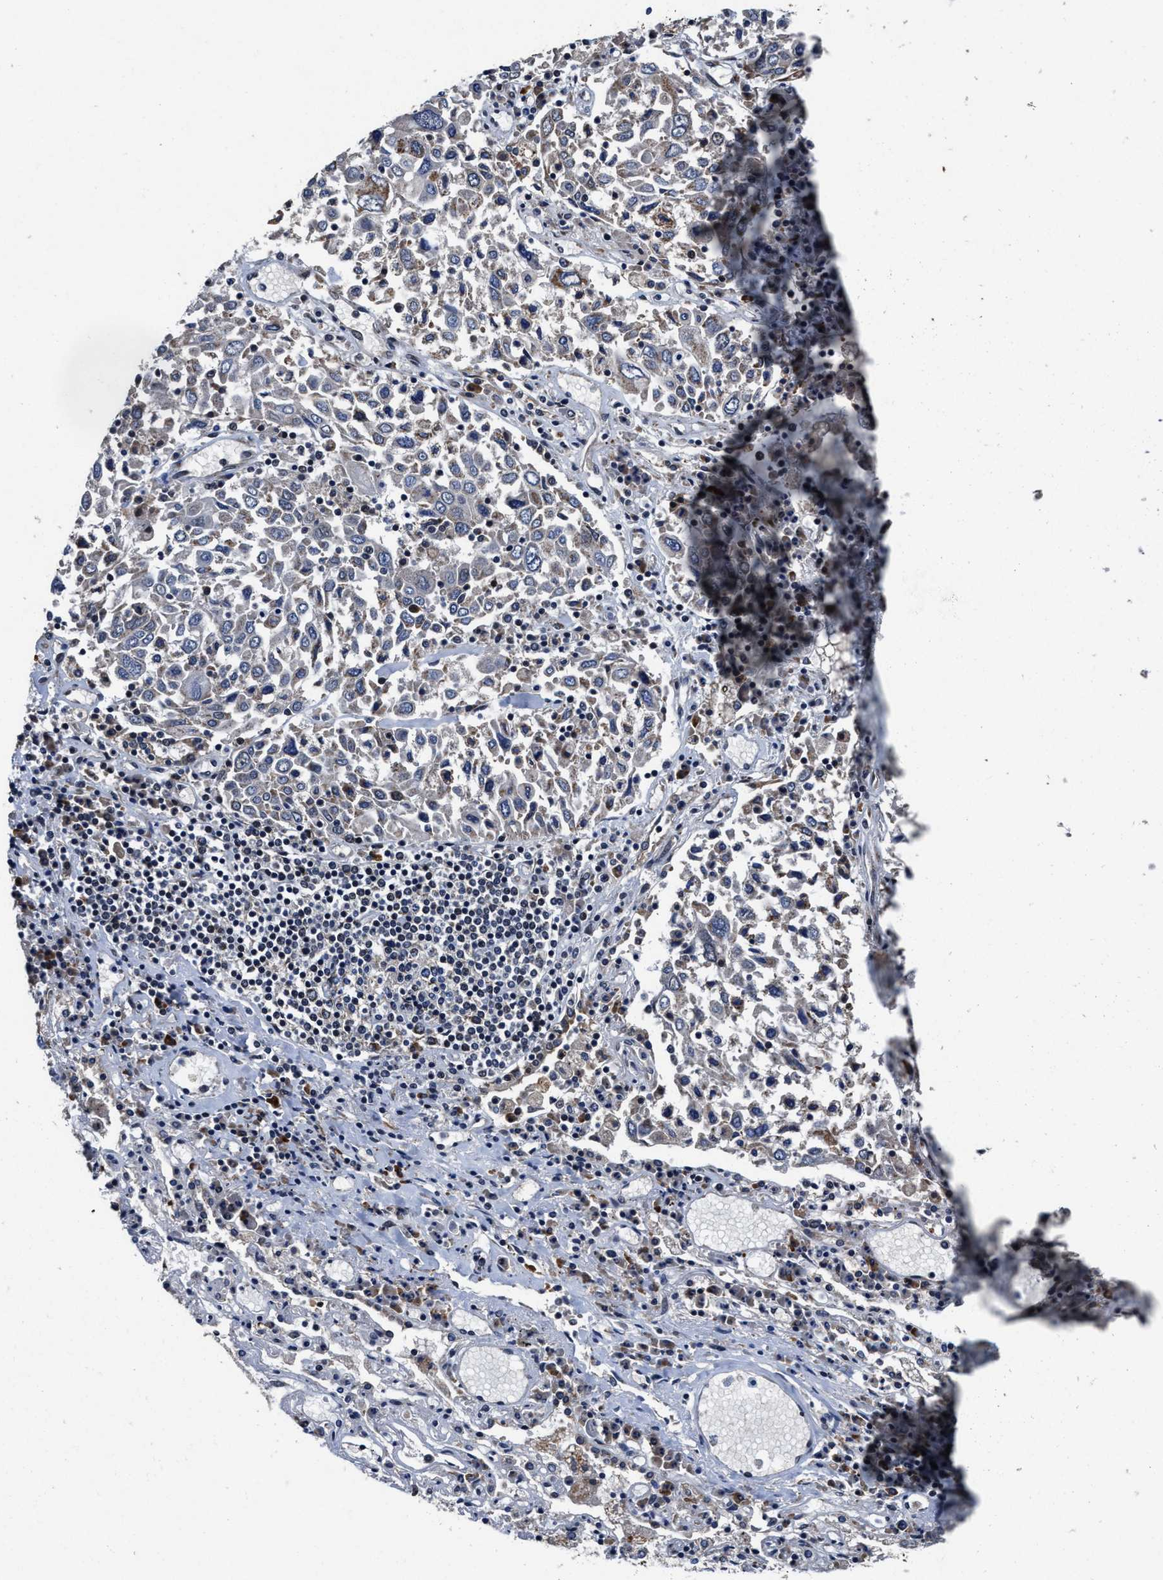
{"staining": {"intensity": "moderate", "quantity": "25%-75%", "location": "cytoplasmic/membranous"}, "tissue": "lung cancer", "cell_type": "Tumor cells", "image_type": "cancer", "snomed": [{"axis": "morphology", "description": "Squamous cell carcinoma, NOS"}, {"axis": "topography", "description": "Lung"}], "caption": "Immunohistochemical staining of human lung squamous cell carcinoma displays moderate cytoplasmic/membranous protein staining in approximately 25%-75% of tumor cells.", "gene": "TMEM53", "patient": {"sex": "male", "age": 65}}